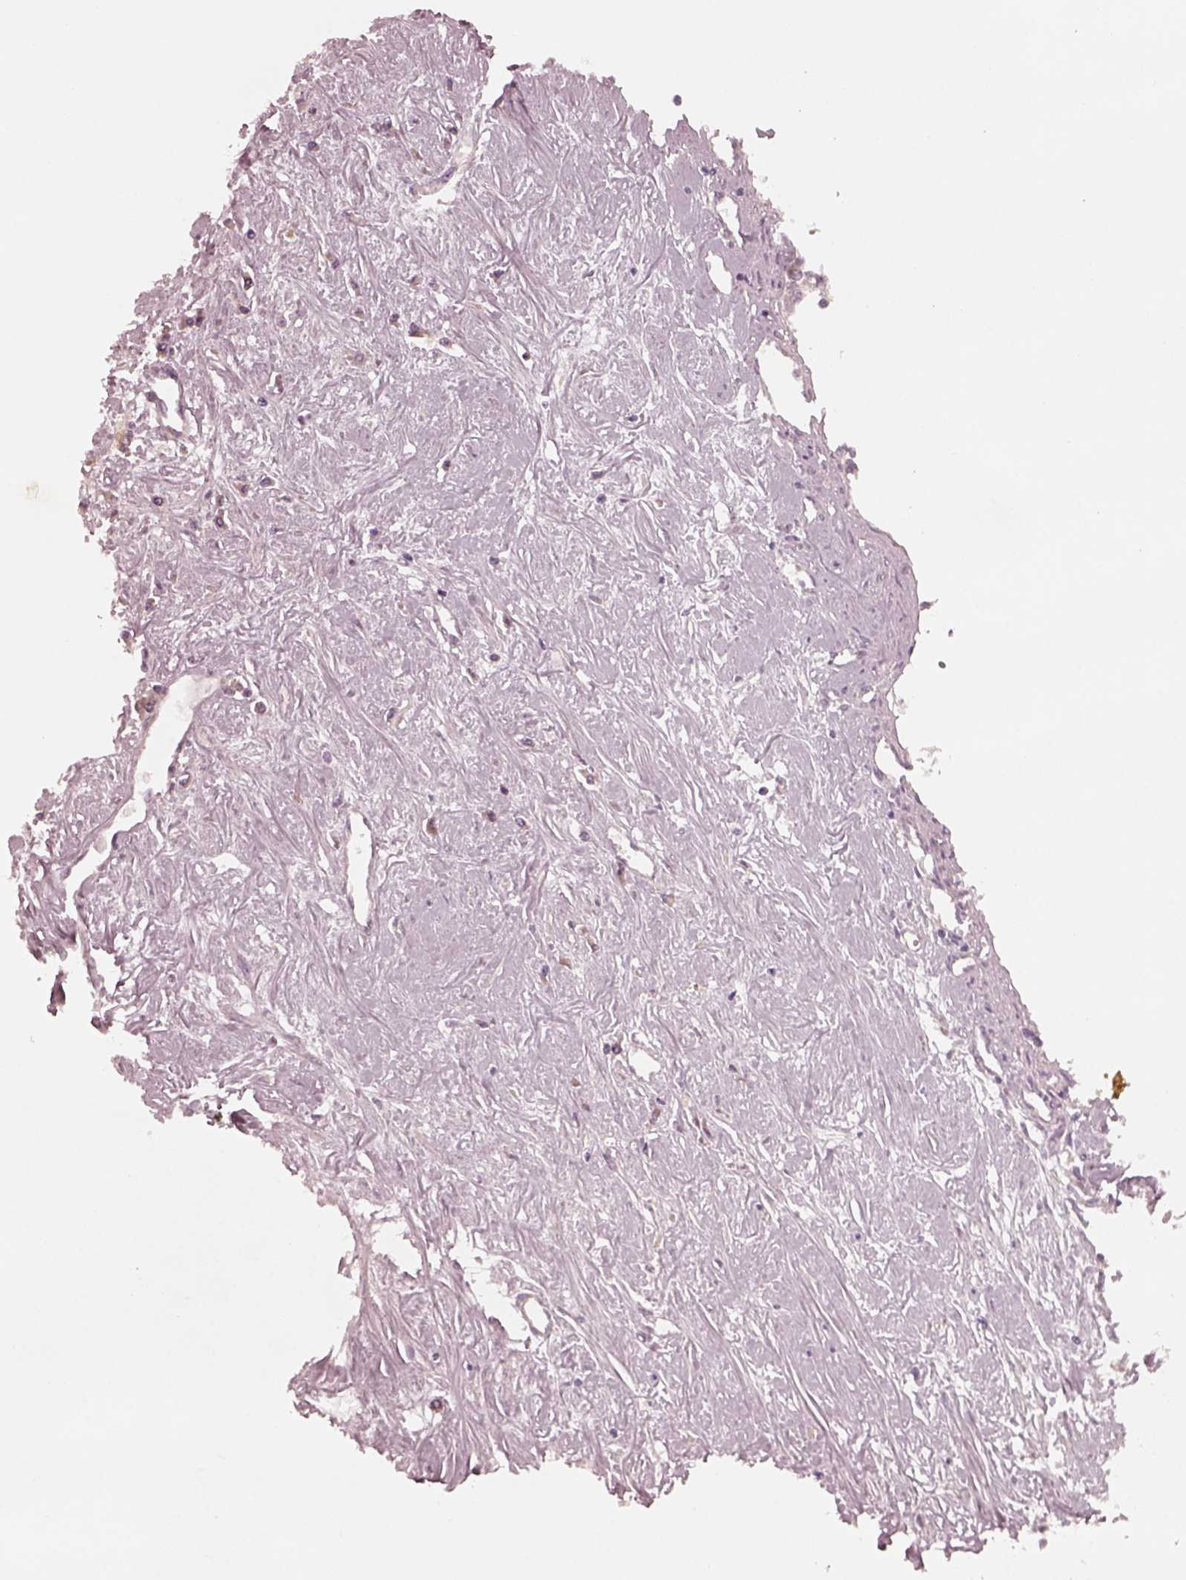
{"staining": {"intensity": "negative", "quantity": "none", "location": "none"}, "tissue": "liver cancer", "cell_type": "Tumor cells", "image_type": "cancer", "snomed": [{"axis": "morphology", "description": "Cholangiocarcinoma"}, {"axis": "topography", "description": "Liver"}], "caption": "Human liver cancer (cholangiocarcinoma) stained for a protein using IHC demonstrates no expression in tumor cells.", "gene": "FAF2", "patient": {"sex": "female", "age": 61}}